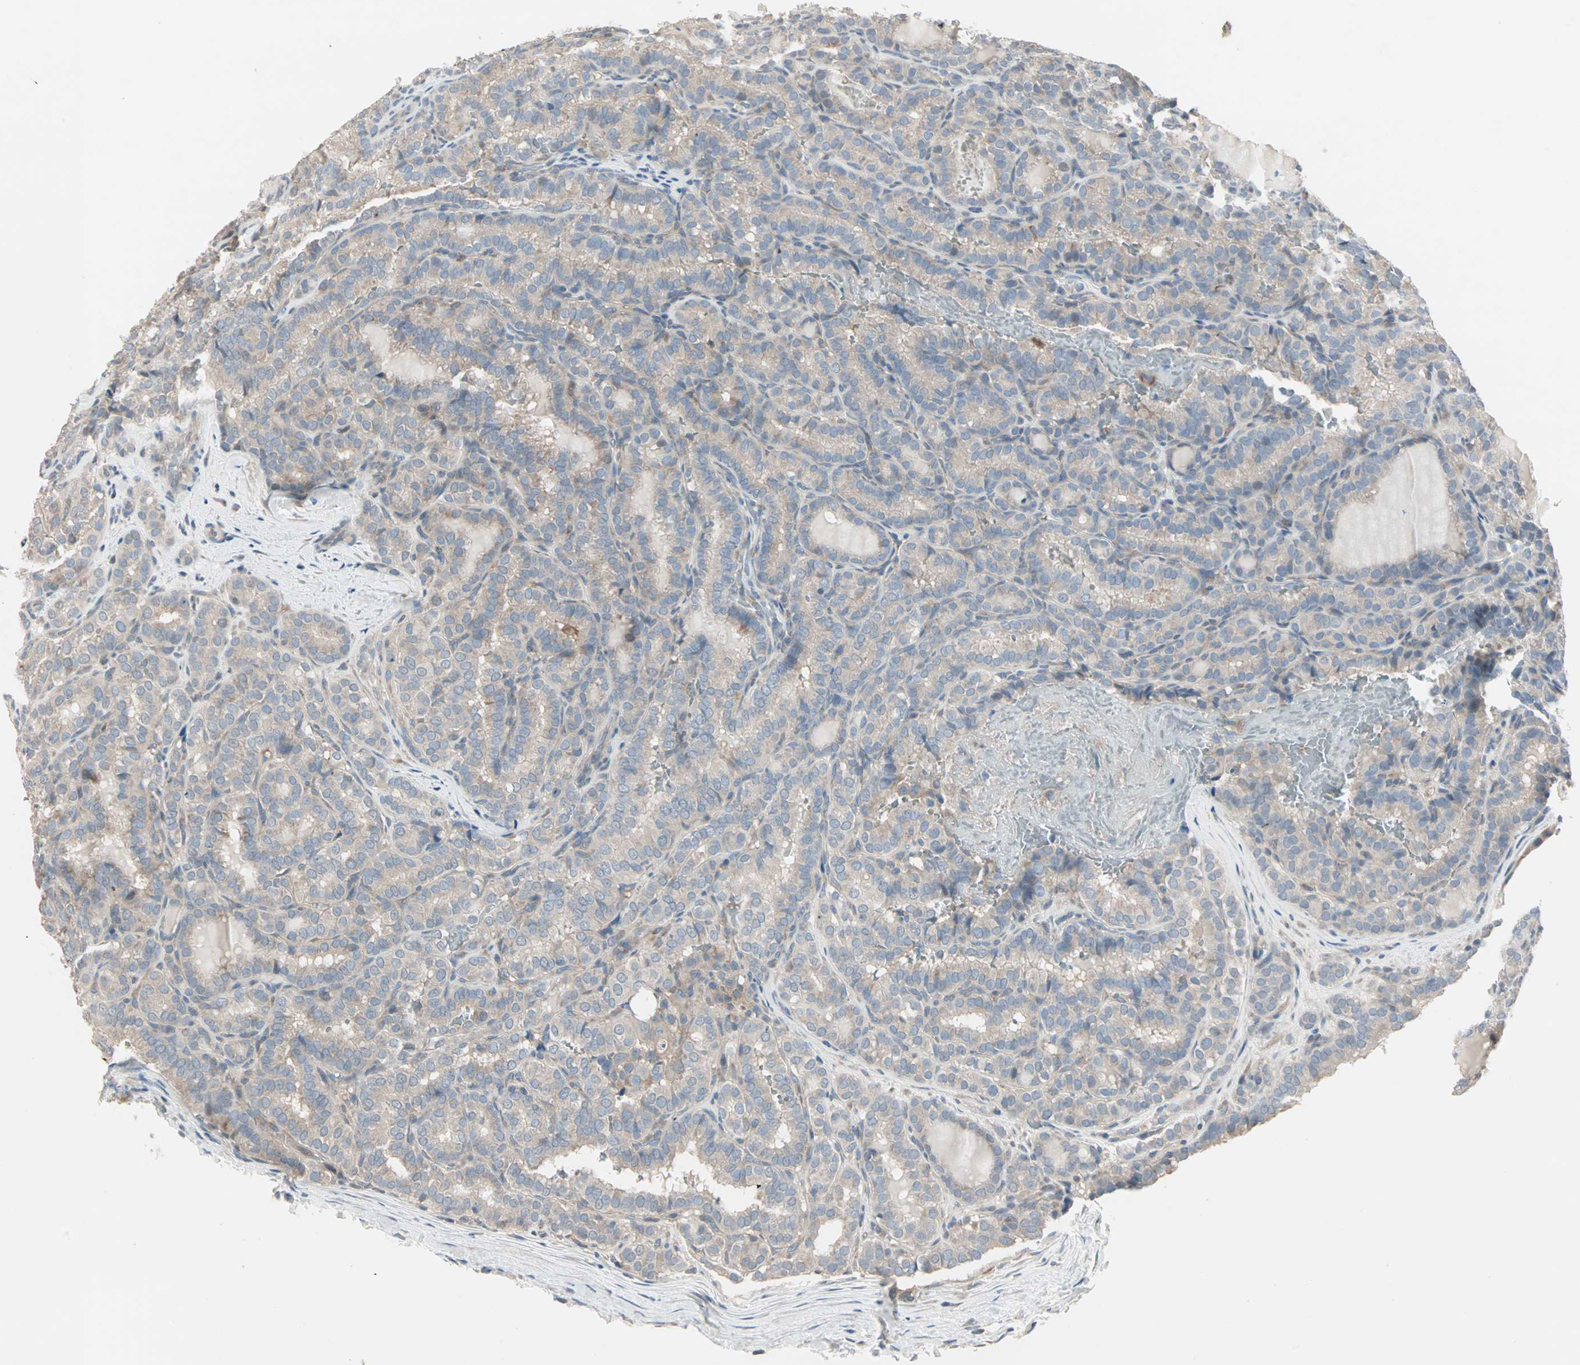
{"staining": {"intensity": "weak", "quantity": ">75%", "location": "cytoplasmic/membranous"}, "tissue": "thyroid cancer", "cell_type": "Tumor cells", "image_type": "cancer", "snomed": [{"axis": "morphology", "description": "Normal tissue, NOS"}, {"axis": "morphology", "description": "Papillary adenocarcinoma, NOS"}, {"axis": "topography", "description": "Thyroid gland"}], "caption": "High-power microscopy captured an immunohistochemistry (IHC) micrograph of thyroid papillary adenocarcinoma, revealing weak cytoplasmic/membranous positivity in about >75% of tumor cells.", "gene": "ZFP36", "patient": {"sex": "female", "age": 30}}